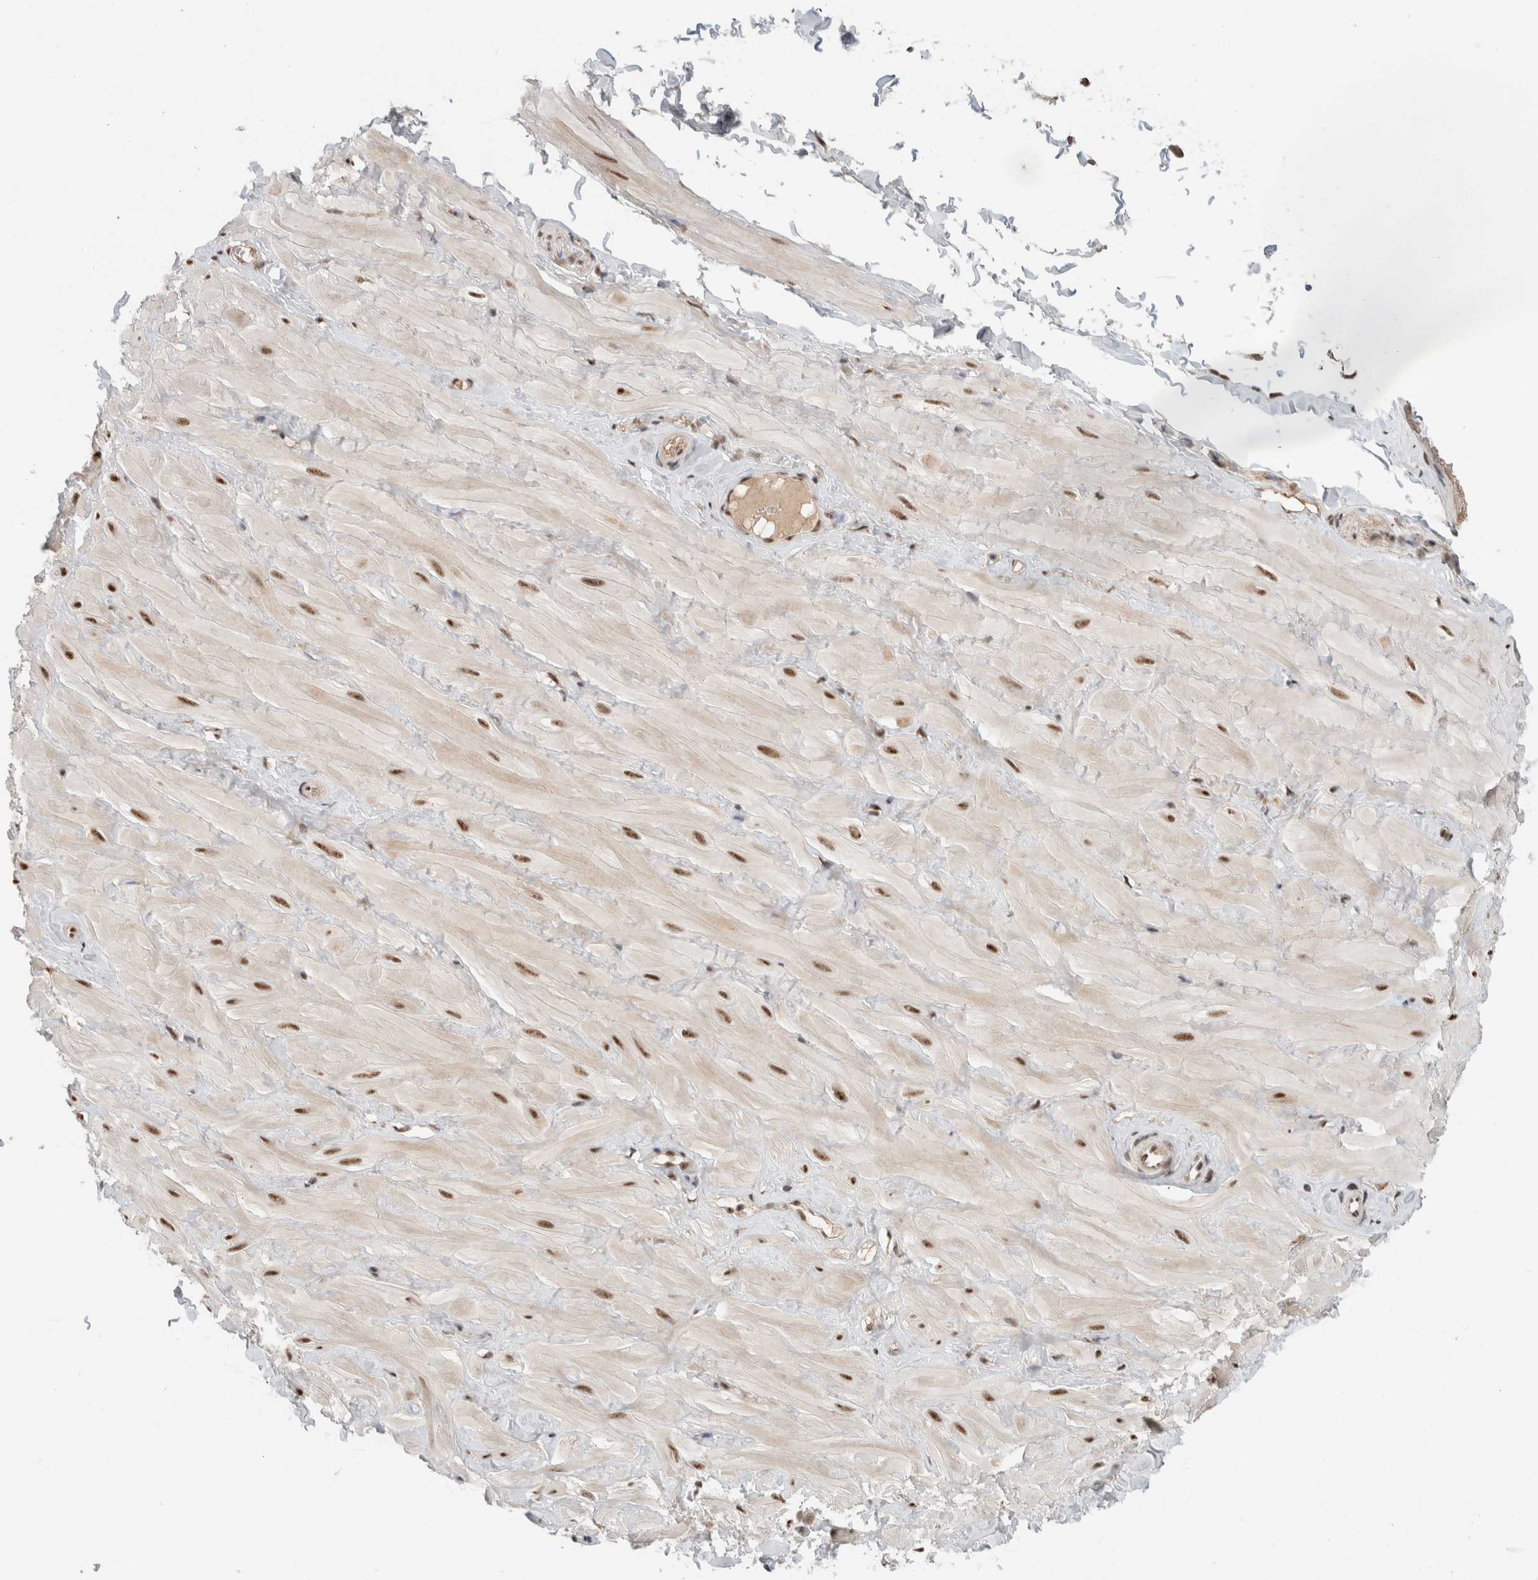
{"staining": {"intensity": "negative", "quantity": "none", "location": "none"}, "tissue": "adipose tissue", "cell_type": "Adipocytes", "image_type": "normal", "snomed": [{"axis": "morphology", "description": "Normal tissue, NOS"}, {"axis": "topography", "description": "Adipose tissue"}, {"axis": "topography", "description": "Vascular tissue"}, {"axis": "topography", "description": "Peripheral nerve tissue"}], "caption": "IHC of unremarkable adipose tissue exhibits no expression in adipocytes. Brightfield microscopy of immunohistochemistry stained with DAB (brown) and hematoxylin (blue), captured at high magnification.", "gene": "NCAPG2", "patient": {"sex": "male", "age": 25}}